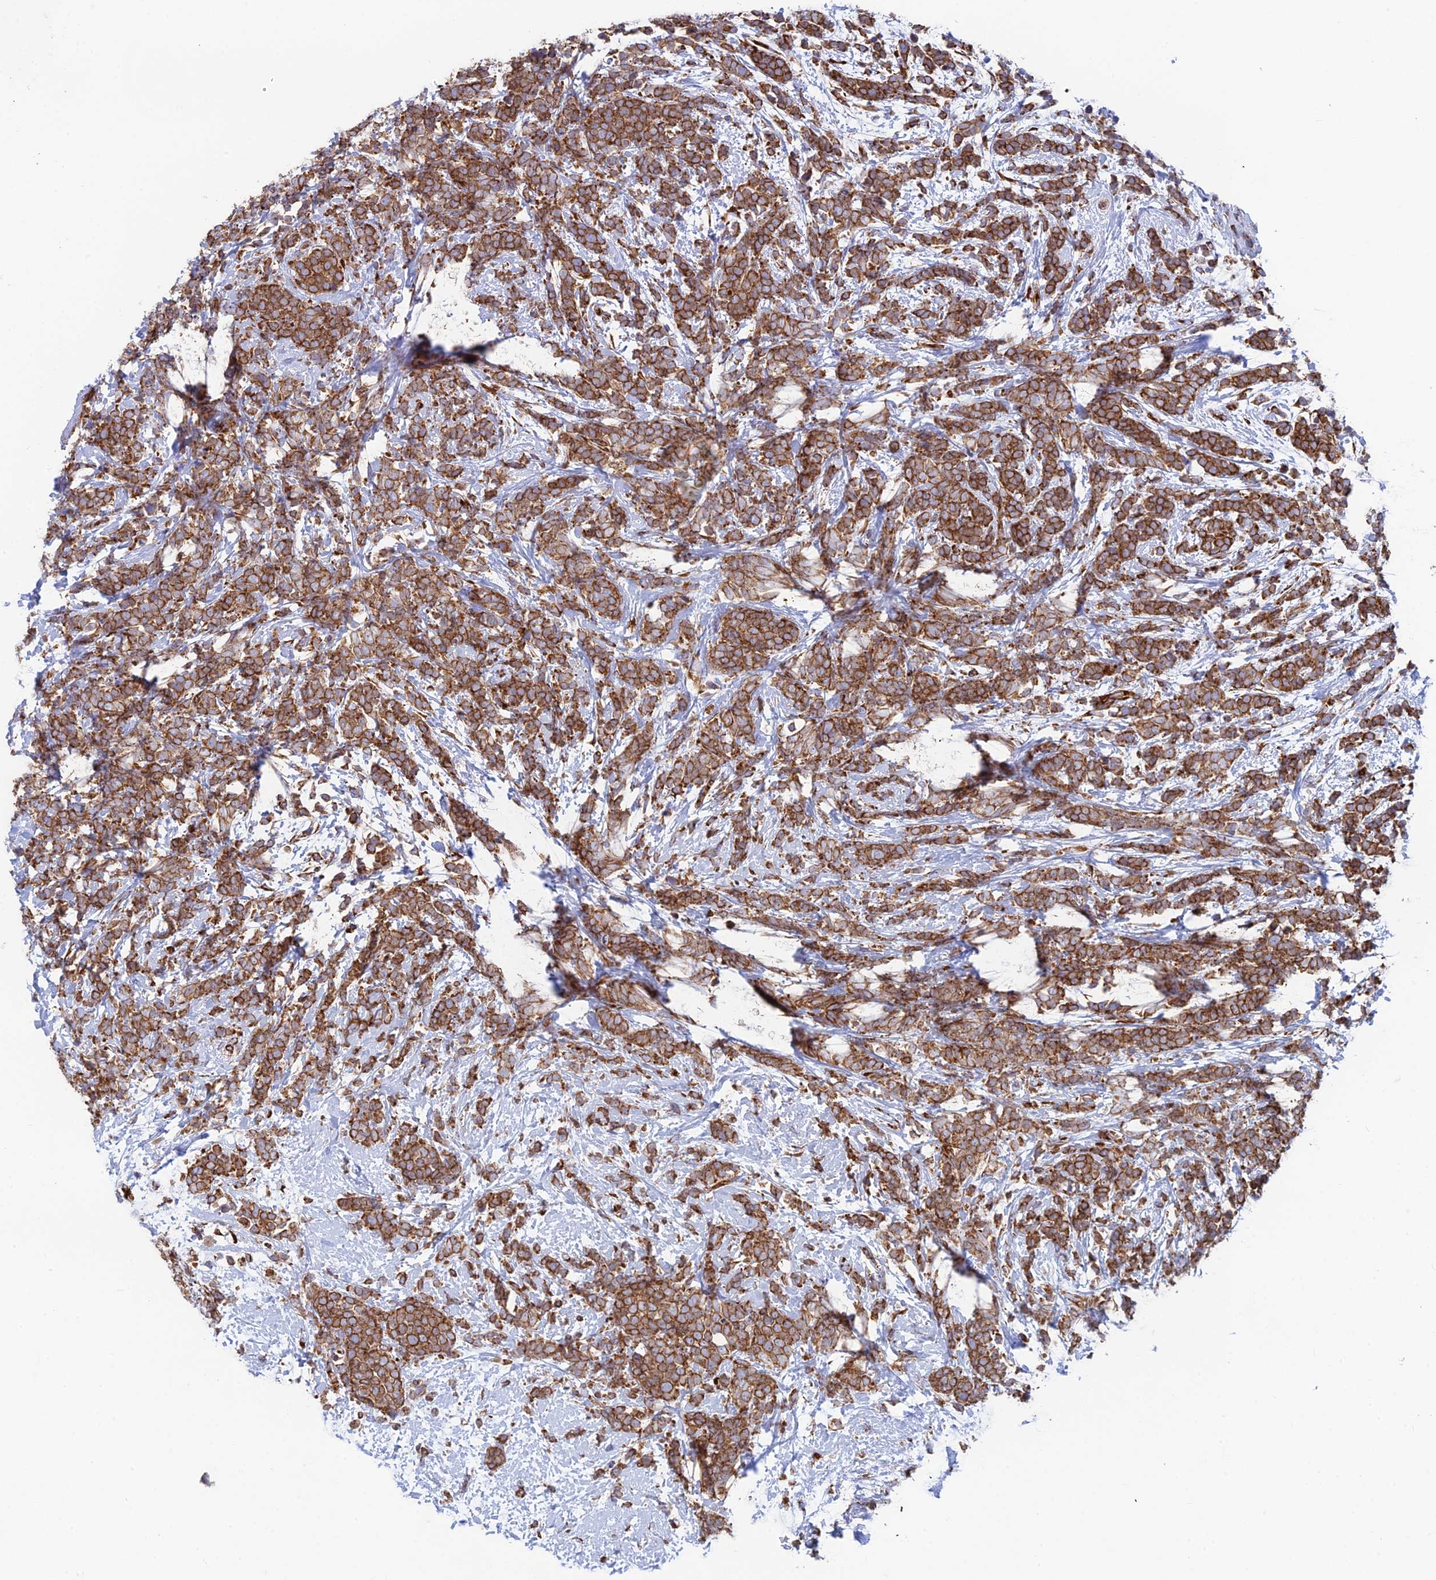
{"staining": {"intensity": "moderate", "quantity": ">75%", "location": "cytoplasmic/membranous"}, "tissue": "breast cancer", "cell_type": "Tumor cells", "image_type": "cancer", "snomed": [{"axis": "morphology", "description": "Lobular carcinoma"}, {"axis": "topography", "description": "Breast"}], "caption": "Immunohistochemical staining of lobular carcinoma (breast) reveals medium levels of moderate cytoplasmic/membranous expression in about >75% of tumor cells.", "gene": "CCDC69", "patient": {"sex": "female", "age": 58}}